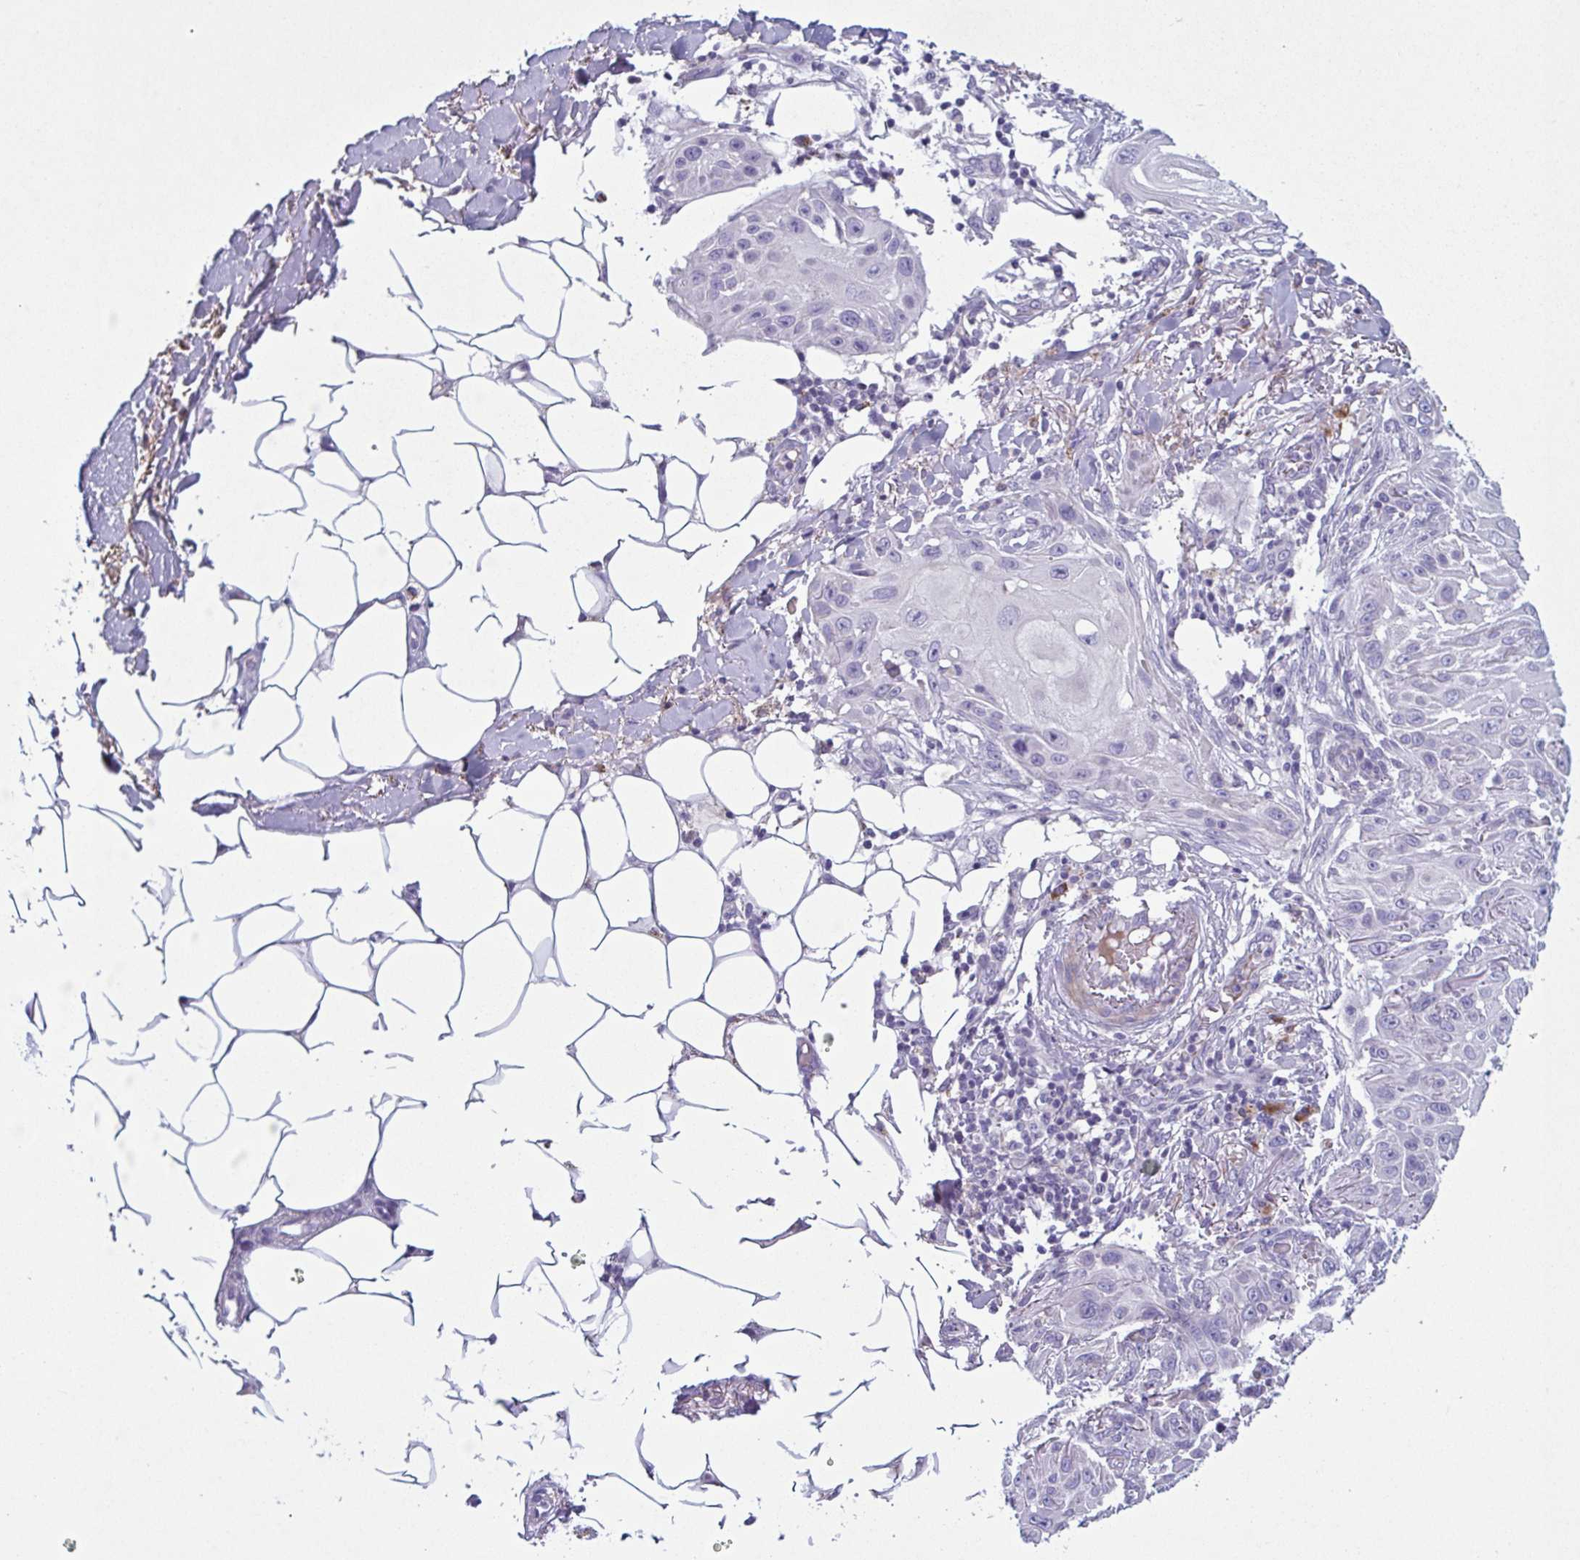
{"staining": {"intensity": "negative", "quantity": "none", "location": "none"}, "tissue": "skin cancer", "cell_type": "Tumor cells", "image_type": "cancer", "snomed": [{"axis": "morphology", "description": "Squamous cell carcinoma, NOS"}, {"axis": "topography", "description": "Skin"}], "caption": "This is an immunohistochemistry (IHC) photomicrograph of skin cancer (squamous cell carcinoma). There is no staining in tumor cells.", "gene": "F13B", "patient": {"sex": "female", "age": 91}}